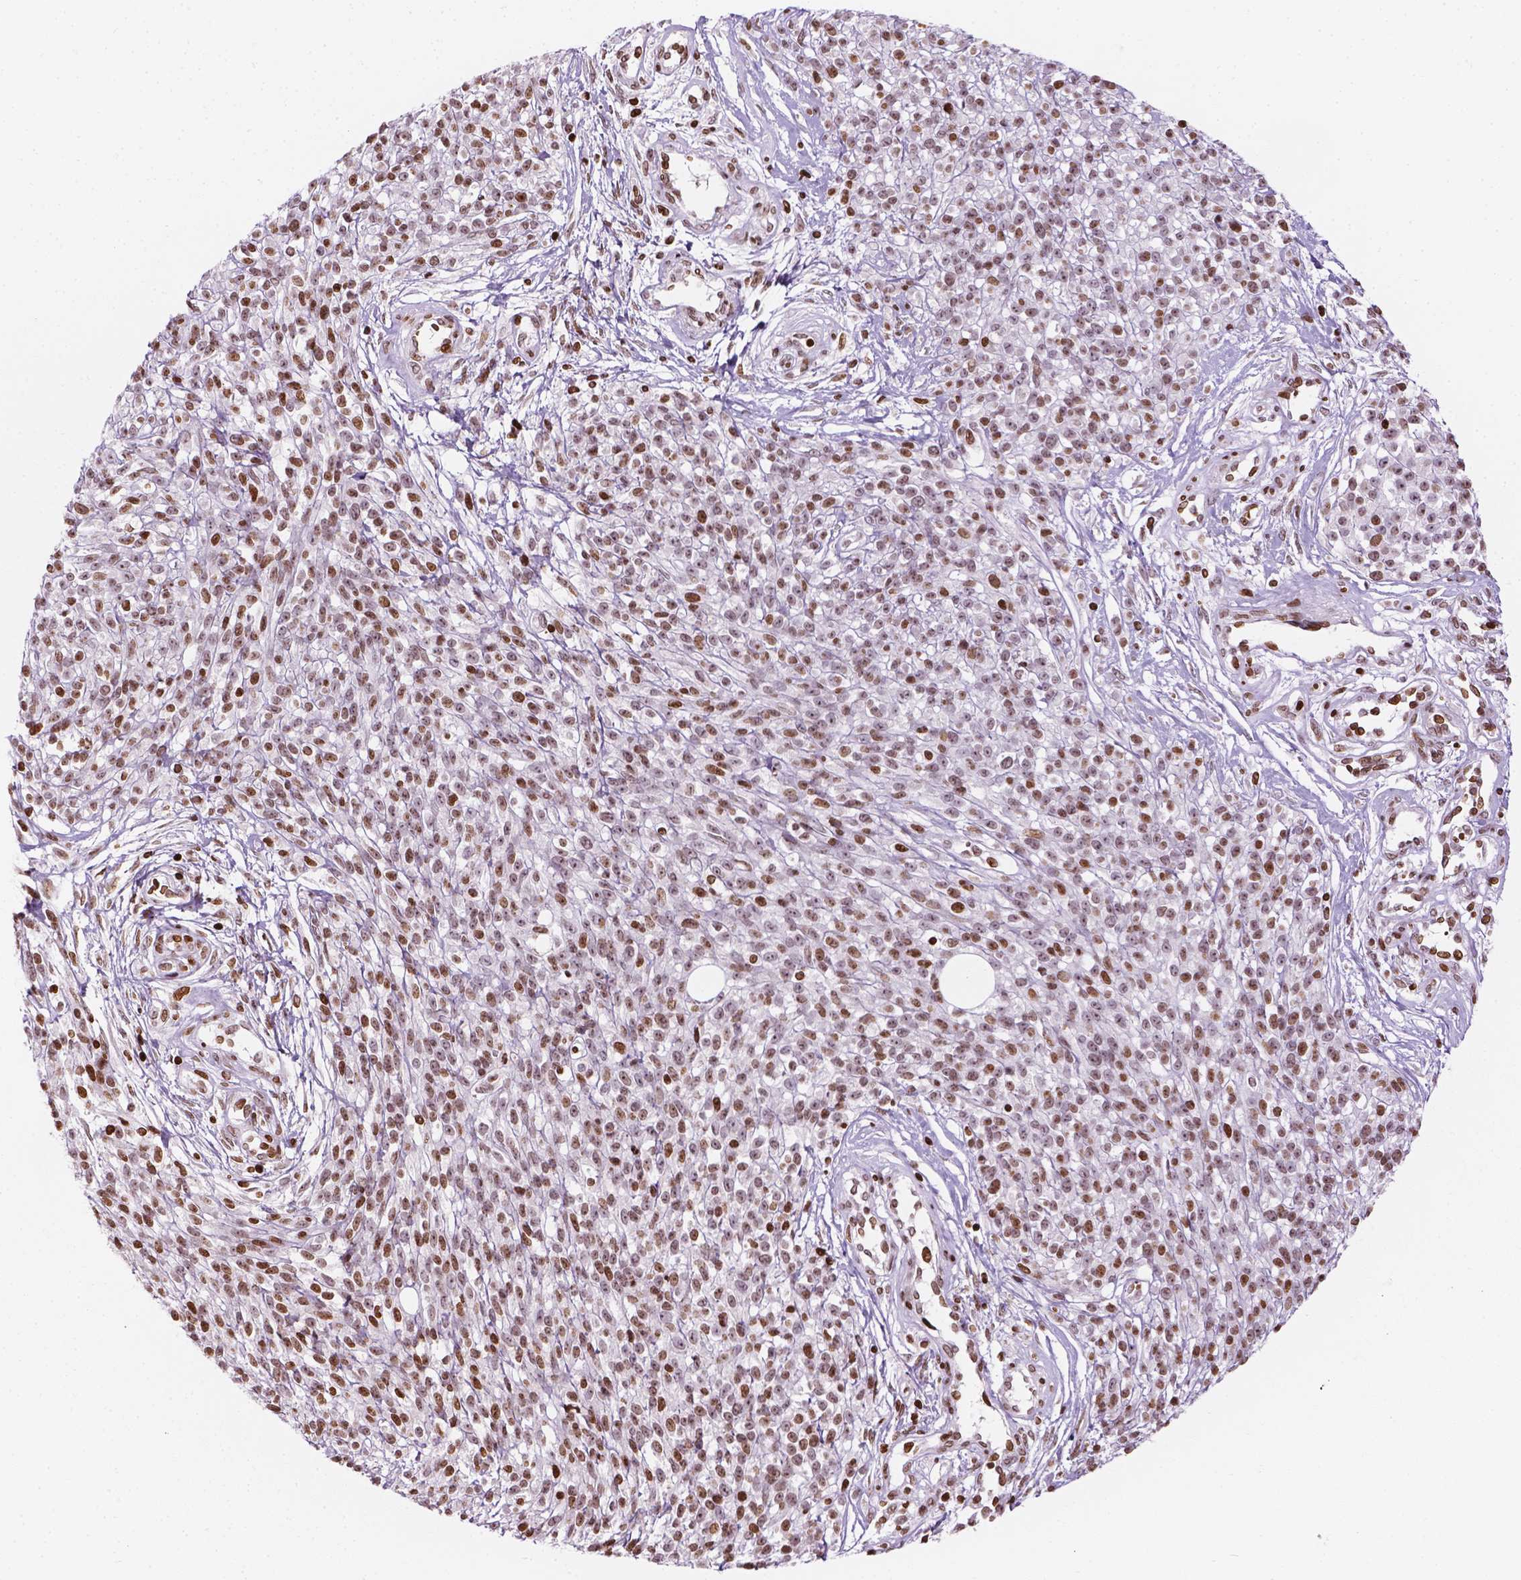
{"staining": {"intensity": "moderate", "quantity": ">75%", "location": "nuclear"}, "tissue": "melanoma", "cell_type": "Tumor cells", "image_type": "cancer", "snomed": [{"axis": "morphology", "description": "Malignant melanoma, NOS"}, {"axis": "topography", "description": "Skin"}, {"axis": "topography", "description": "Skin of trunk"}], "caption": "Protein staining of melanoma tissue reveals moderate nuclear expression in about >75% of tumor cells. (Stains: DAB (3,3'-diaminobenzidine) in brown, nuclei in blue, Microscopy: brightfield microscopy at high magnification).", "gene": "PIP4K2A", "patient": {"sex": "male", "age": 74}}